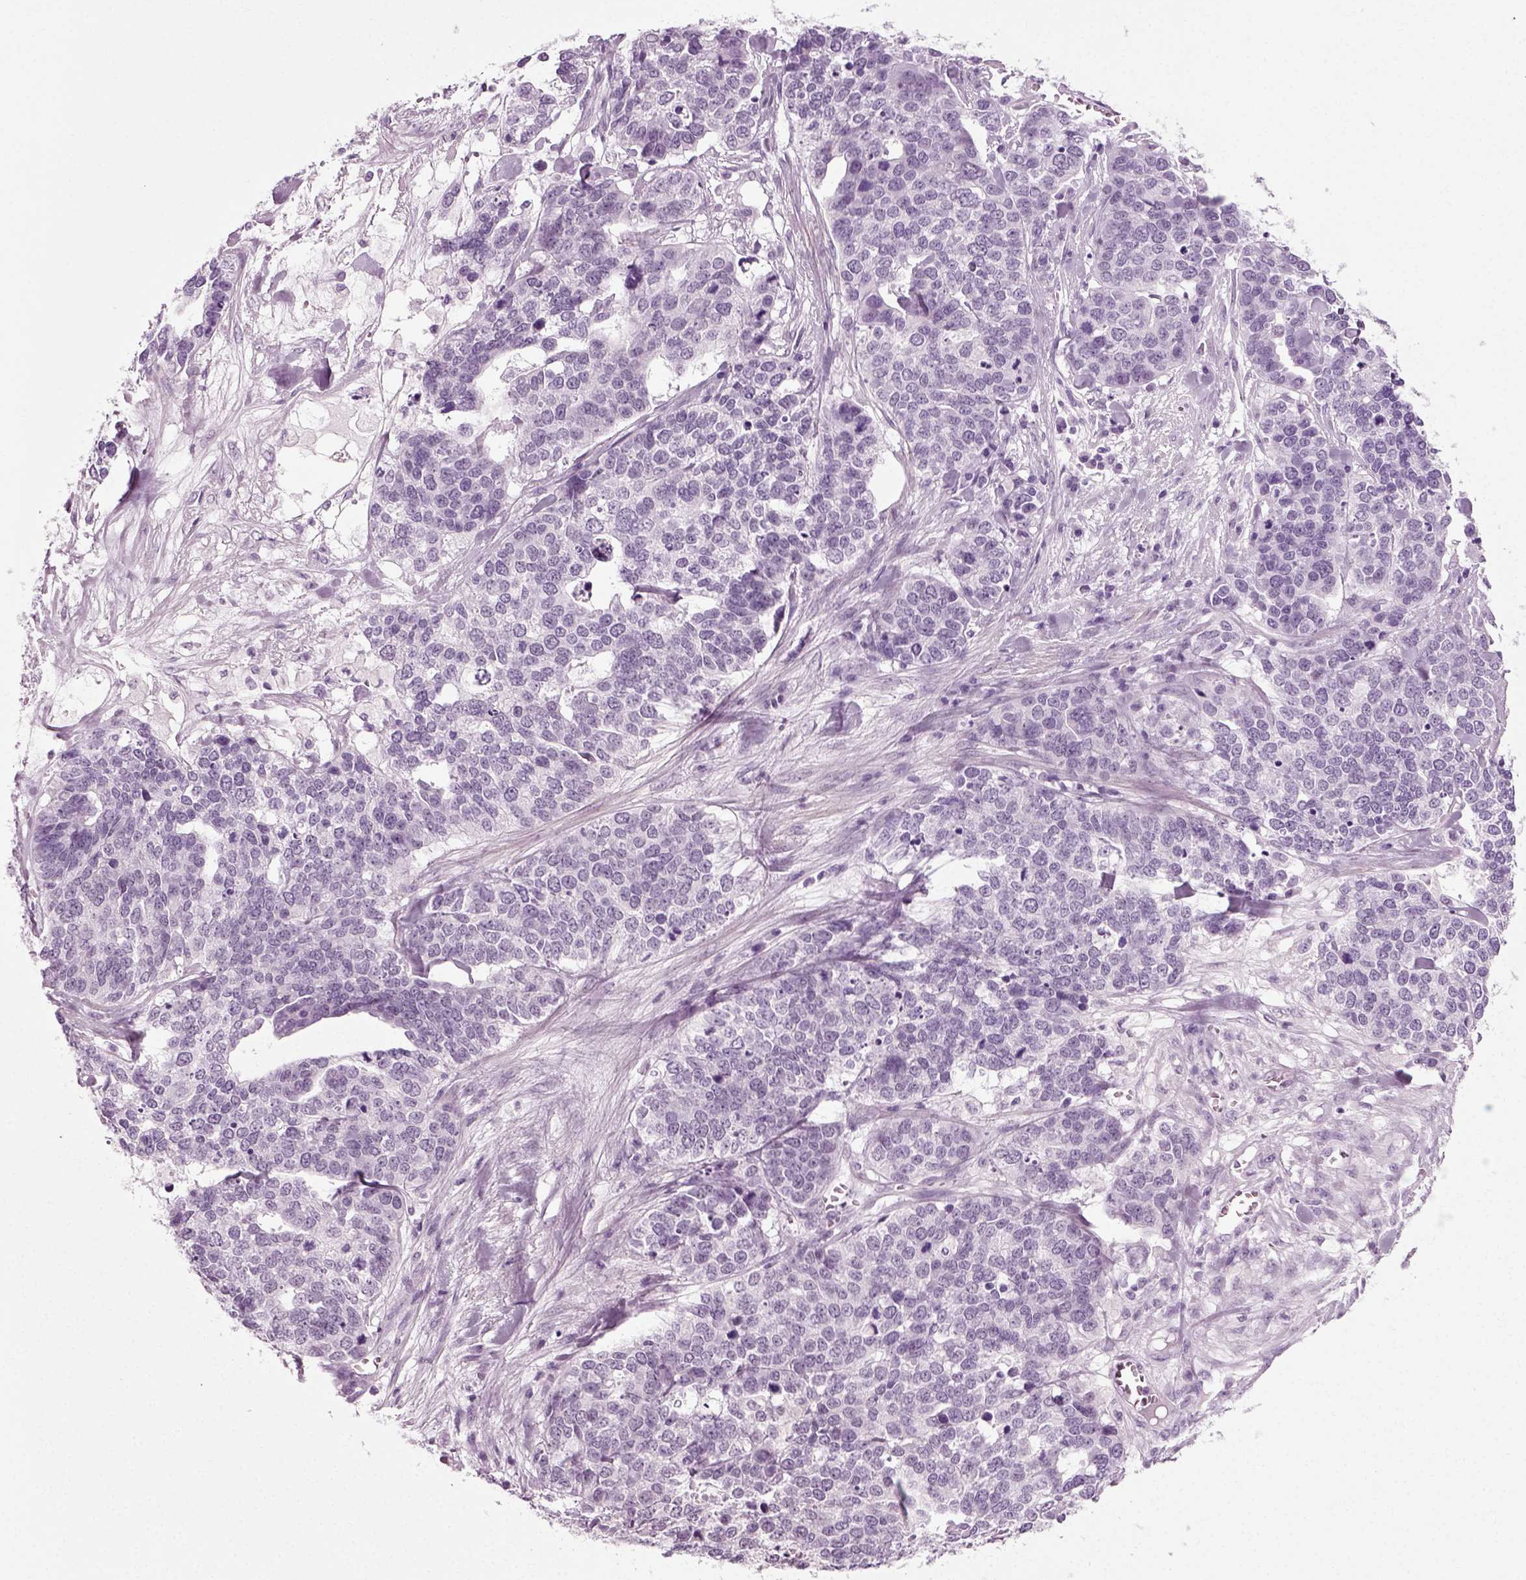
{"staining": {"intensity": "negative", "quantity": "none", "location": "none"}, "tissue": "ovarian cancer", "cell_type": "Tumor cells", "image_type": "cancer", "snomed": [{"axis": "morphology", "description": "Carcinoma, endometroid"}, {"axis": "topography", "description": "Ovary"}], "caption": "Ovarian cancer (endometroid carcinoma) was stained to show a protein in brown. There is no significant positivity in tumor cells.", "gene": "ZC2HC1C", "patient": {"sex": "female", "age": 65}}